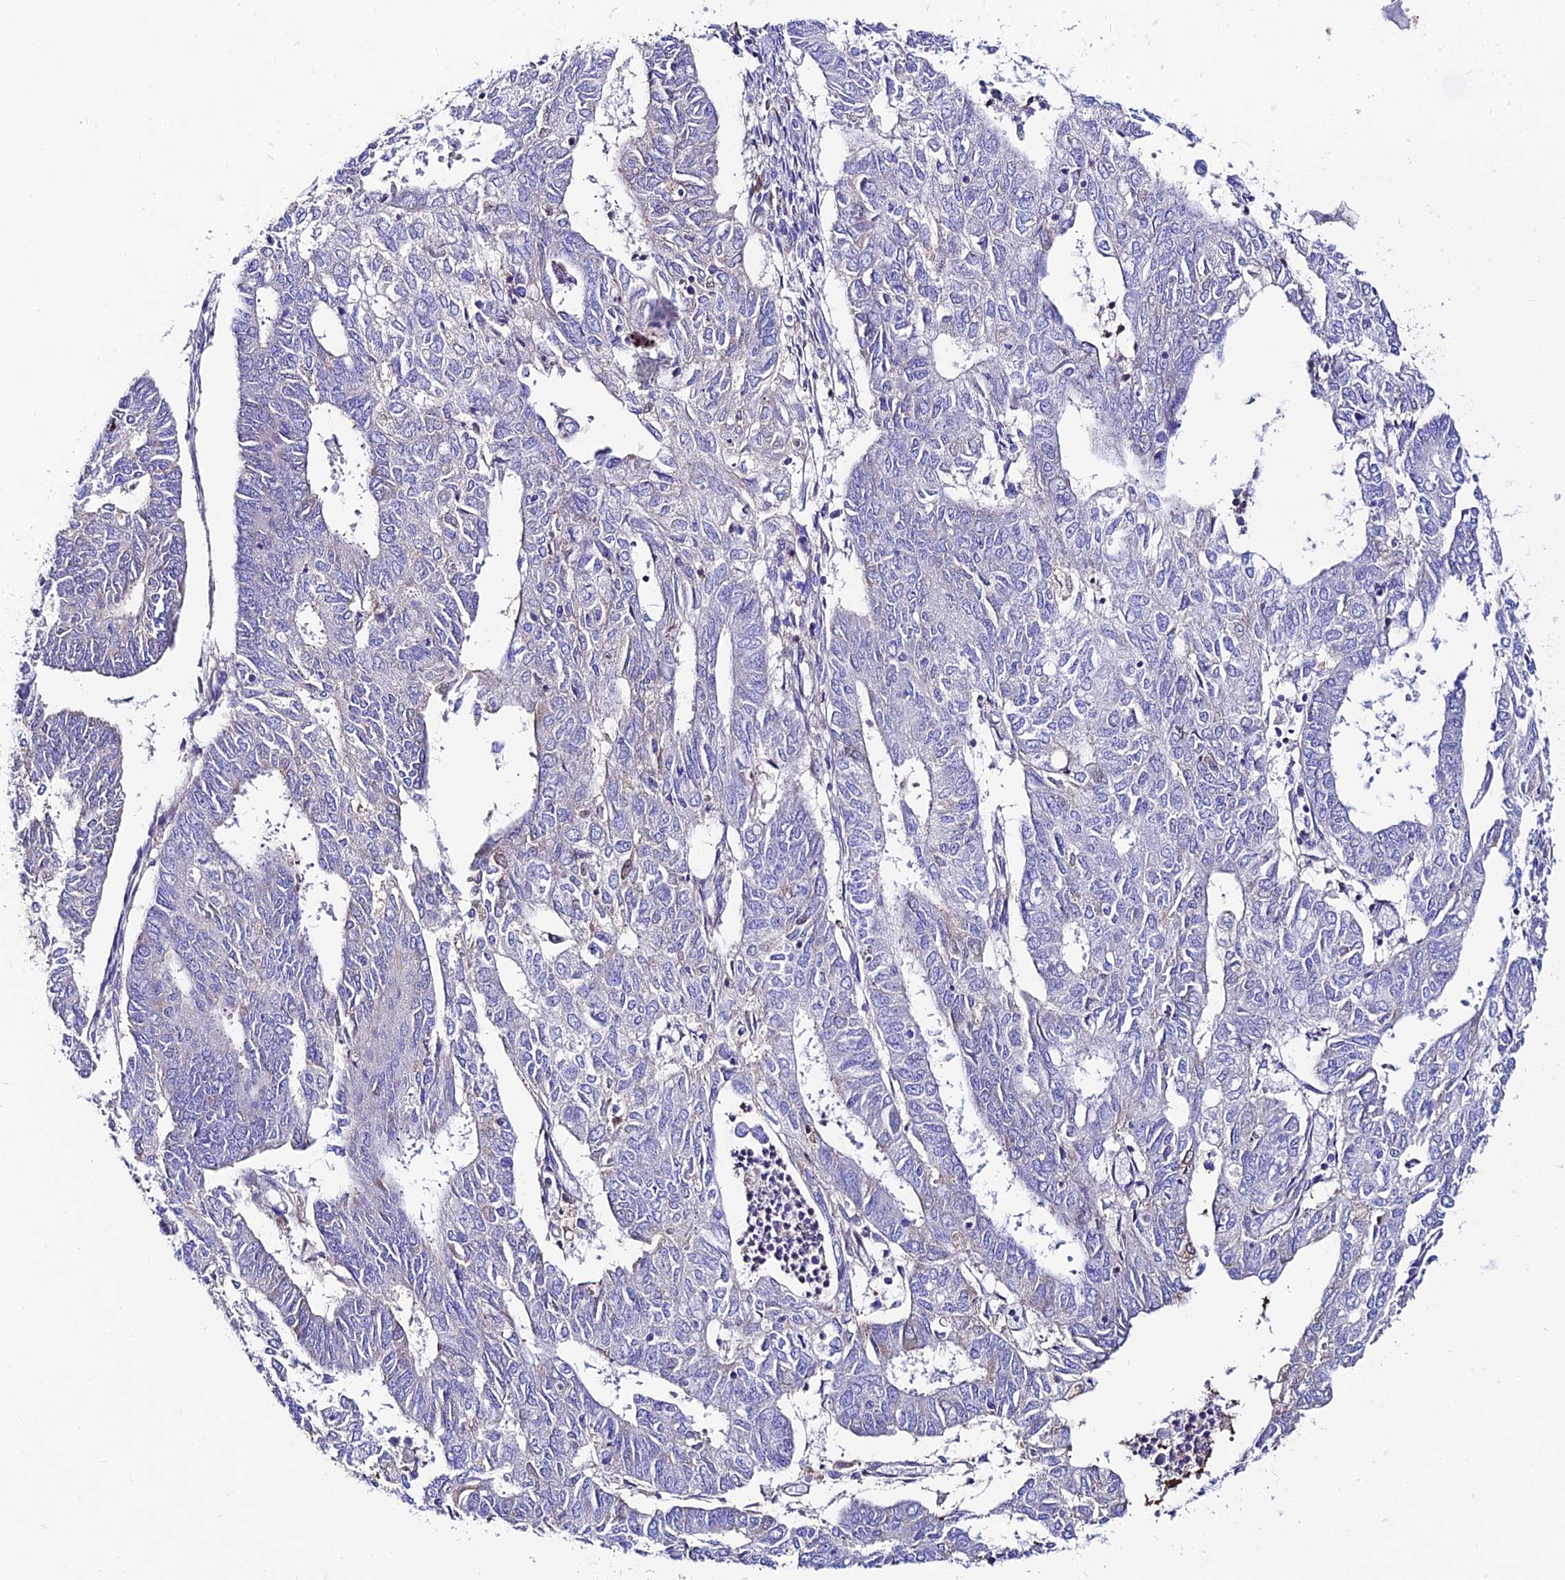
{"staining": {"intensity": "negative", "quantity": "none", "location": "none"}, "tissue": "endometrial cancer", "cell_type": "Tumor cells", "image_type": "cancer", "snomed": [{"axis": "morphology", "description": "Adenocarcinoma, NOS"}, {"axis": "topography", "description": "Endometrium"}], "caption": "Endometrial adenocarcinoma was stained to show a protein in brown. There is no significant expression in tumor cells.", "gene": "SLC25A16", "patient": {"sex": "female", "age": 68}}